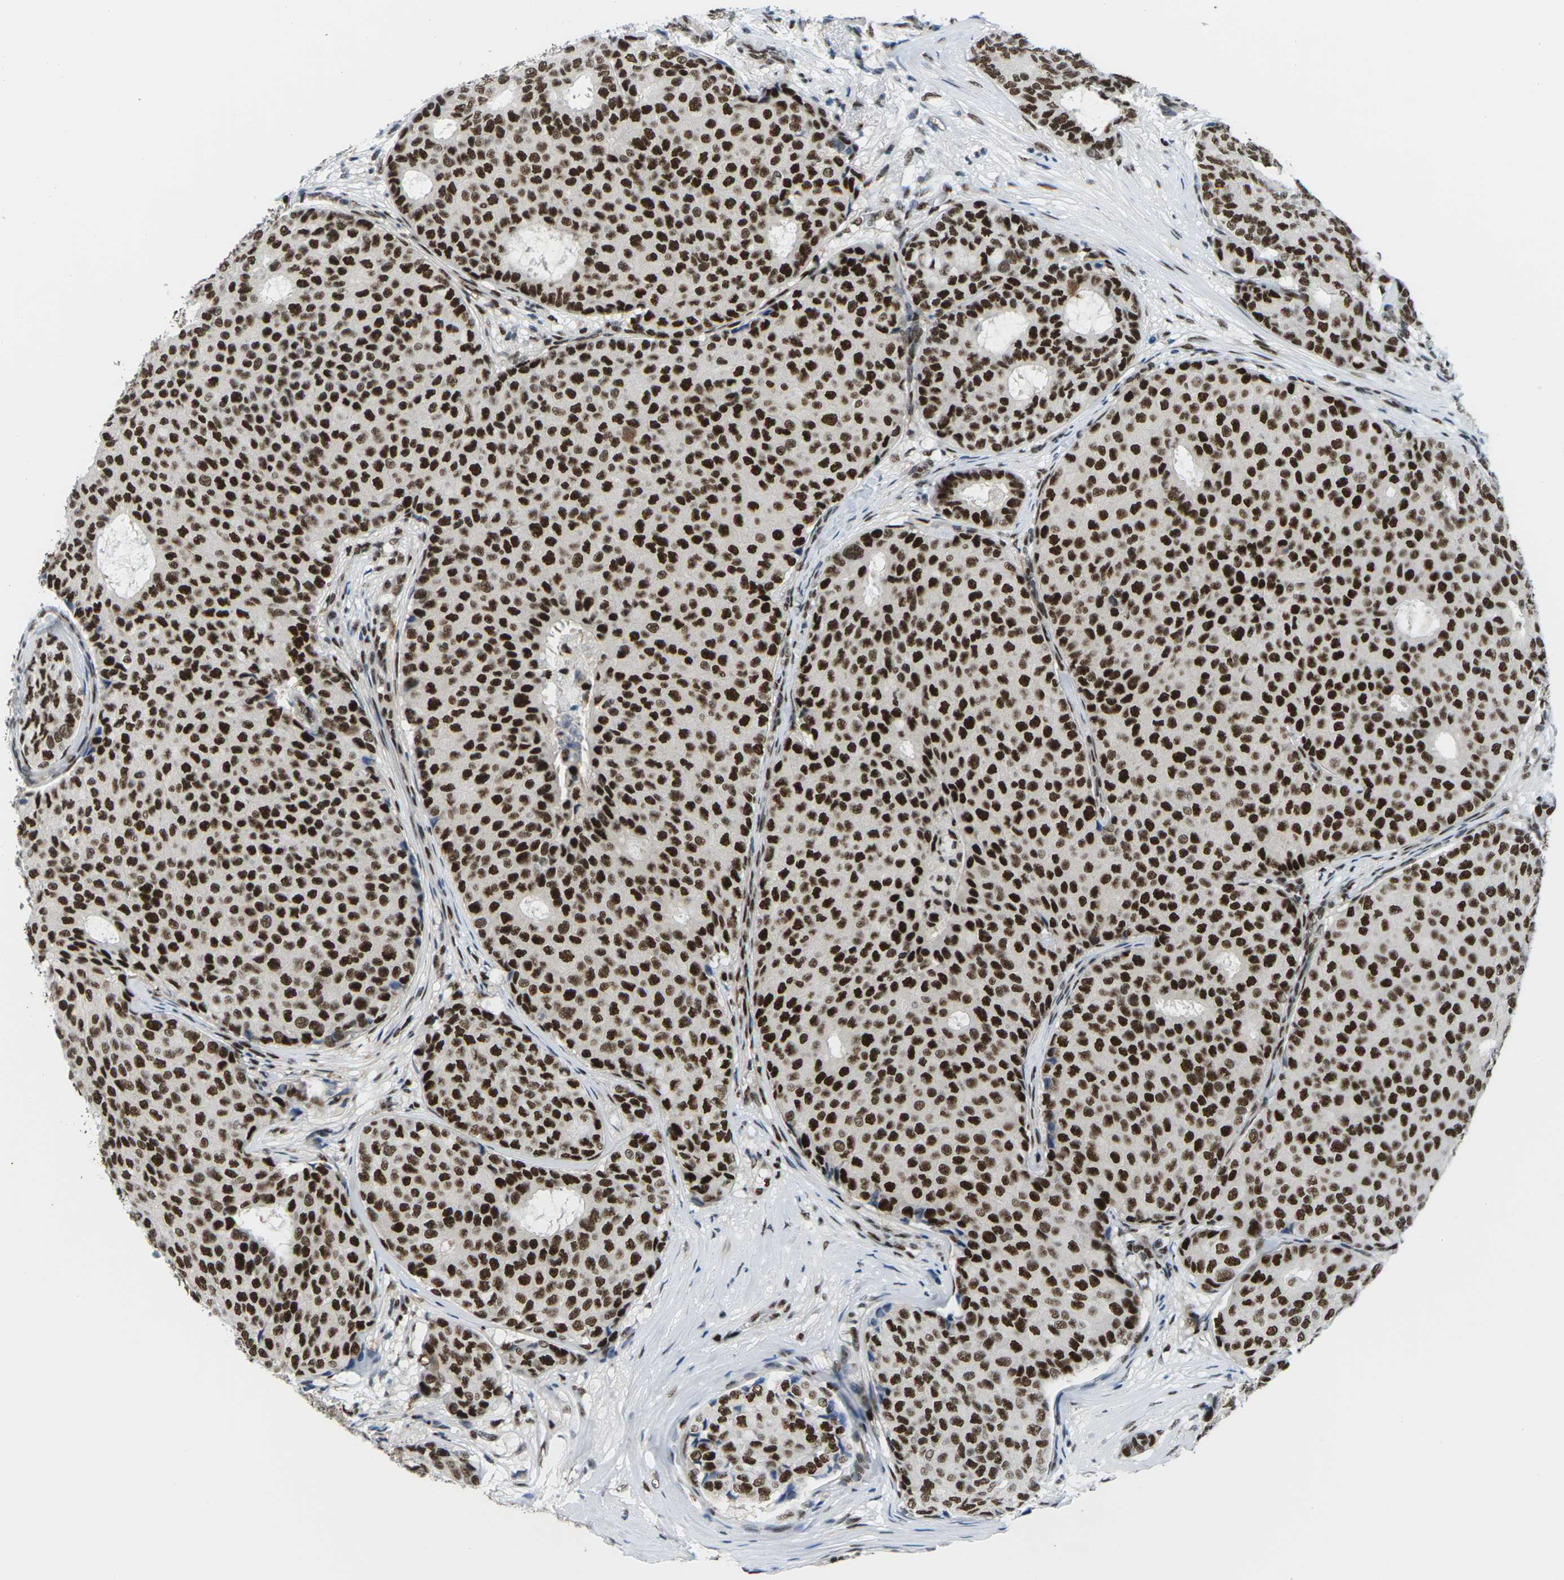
{"staining": {"intensity": "strong", "quantity": ">75%", "location": "nuclear"}, "tissue": "breast cancer", "cell_type": "Tumor cells", "image_type": "cancer", "snomed": [{"axis": "morphology", "description": "Duct carcinoma"}, {"axis": "topography", "description": "Breast"}], "caption": "Breast intraductal carcinoma stained for a protein reveals strong nuclear positivity in tumor cells.", "gene": "PSME3", "patient": {"sex": "female", "age": 75}}